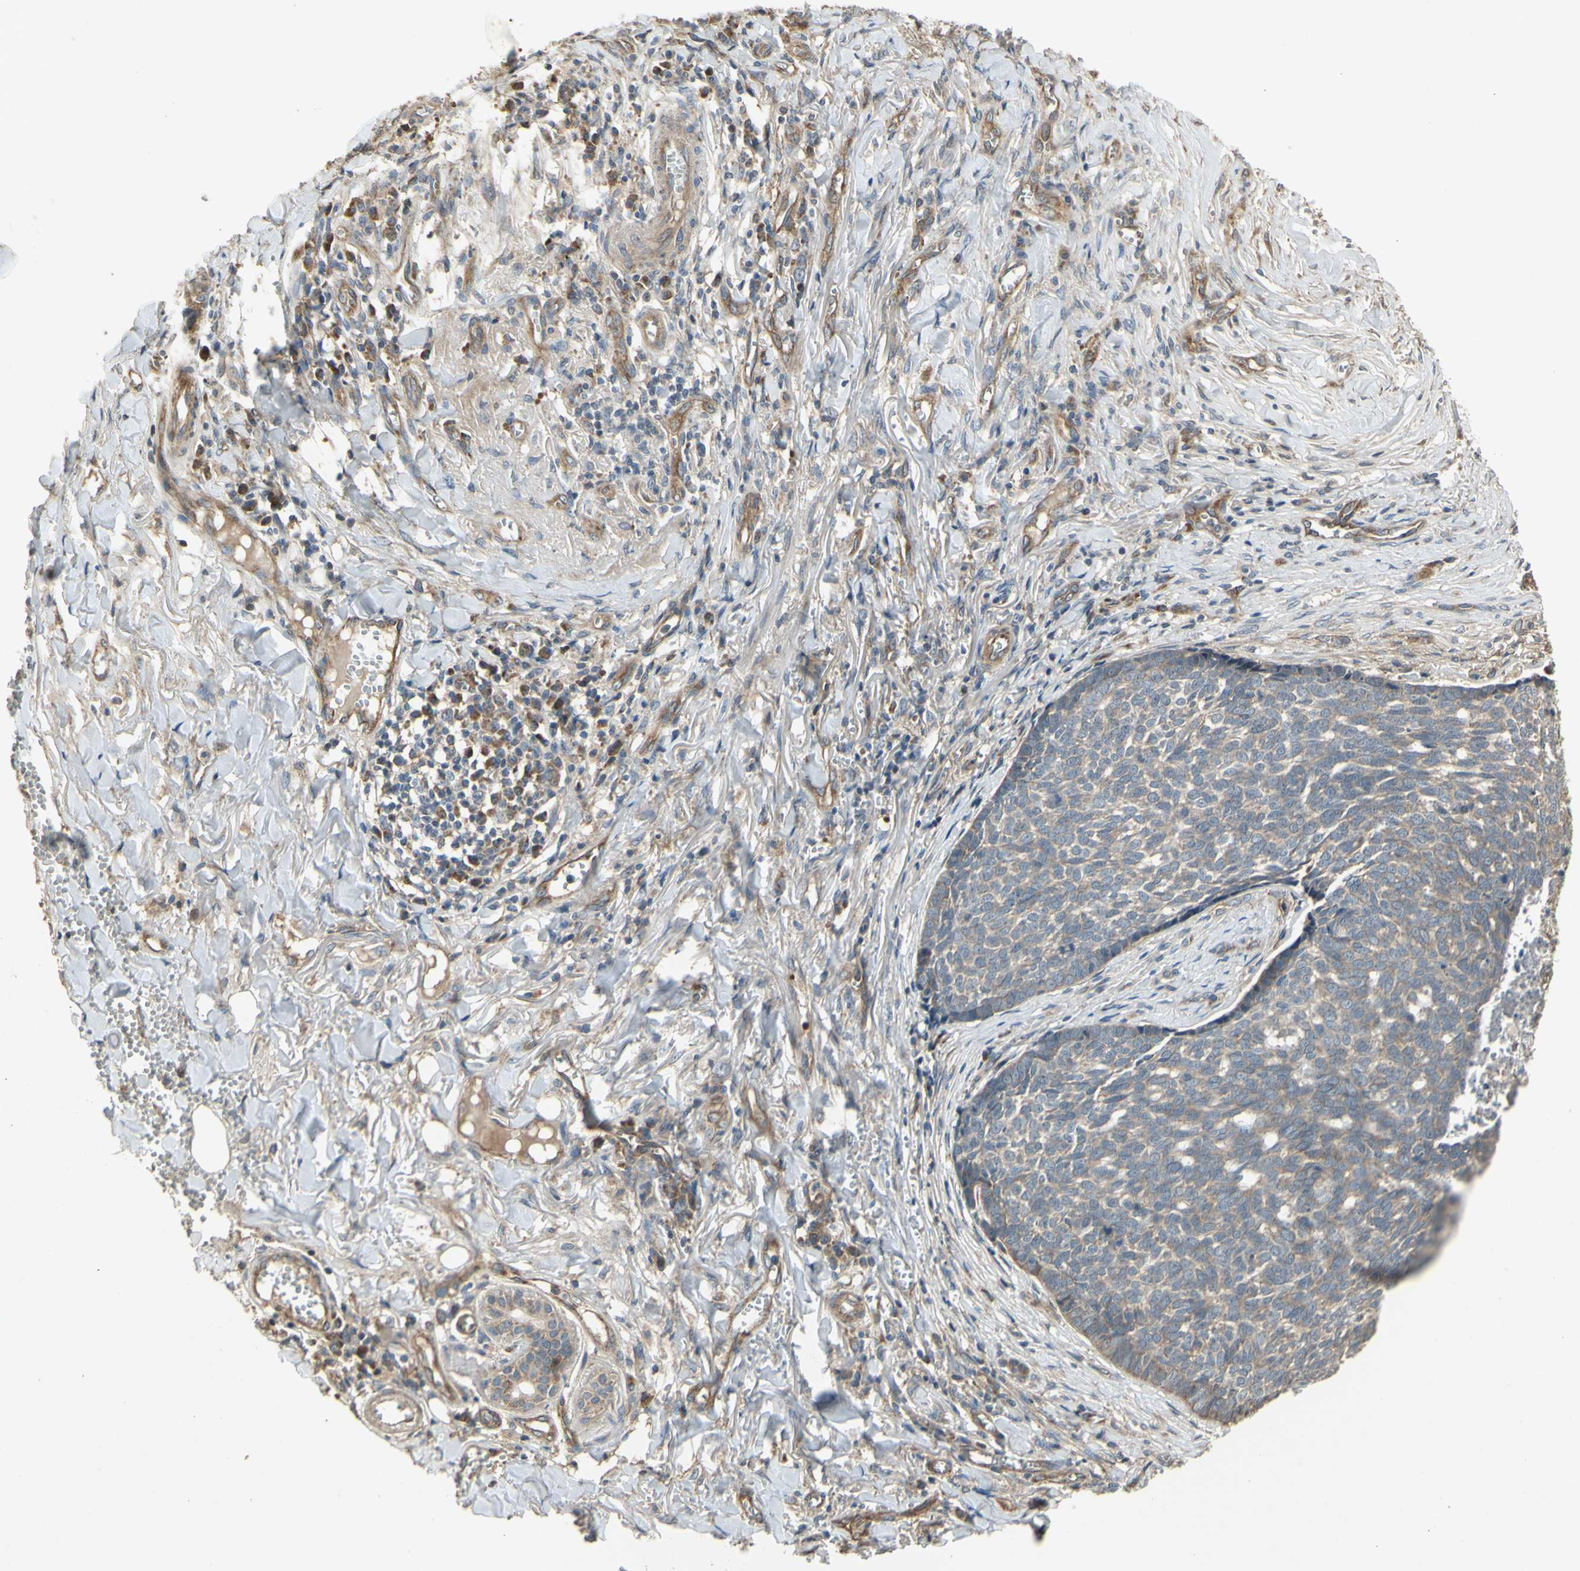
{"staining": {"intensity": "weak", "quantity": "25%-75%", "location": "cytoplasmic/membranous"}, "tissue": "skin cancer", "cell_type": "Tumor cells", "image_type": "cancer", "snomed": [{"axis": "morphology", "description": "Basal cell carcinoma"}, {"axis": "topography", "description": "Skin"}], "caption": "Immunohistochemical staining of skin basal cell carcinoma reveals weak cytoplasmic/membranous protein expression in approximately 25%-75% of tumor cells. The staining was performed using DAB to visualize the protein expression in brown, while the nuclei were stained in blue with hematoxylin (Magnification: 20x).", "gene": "EFNB2", "patient": {"sex": "male", "age": 84}}